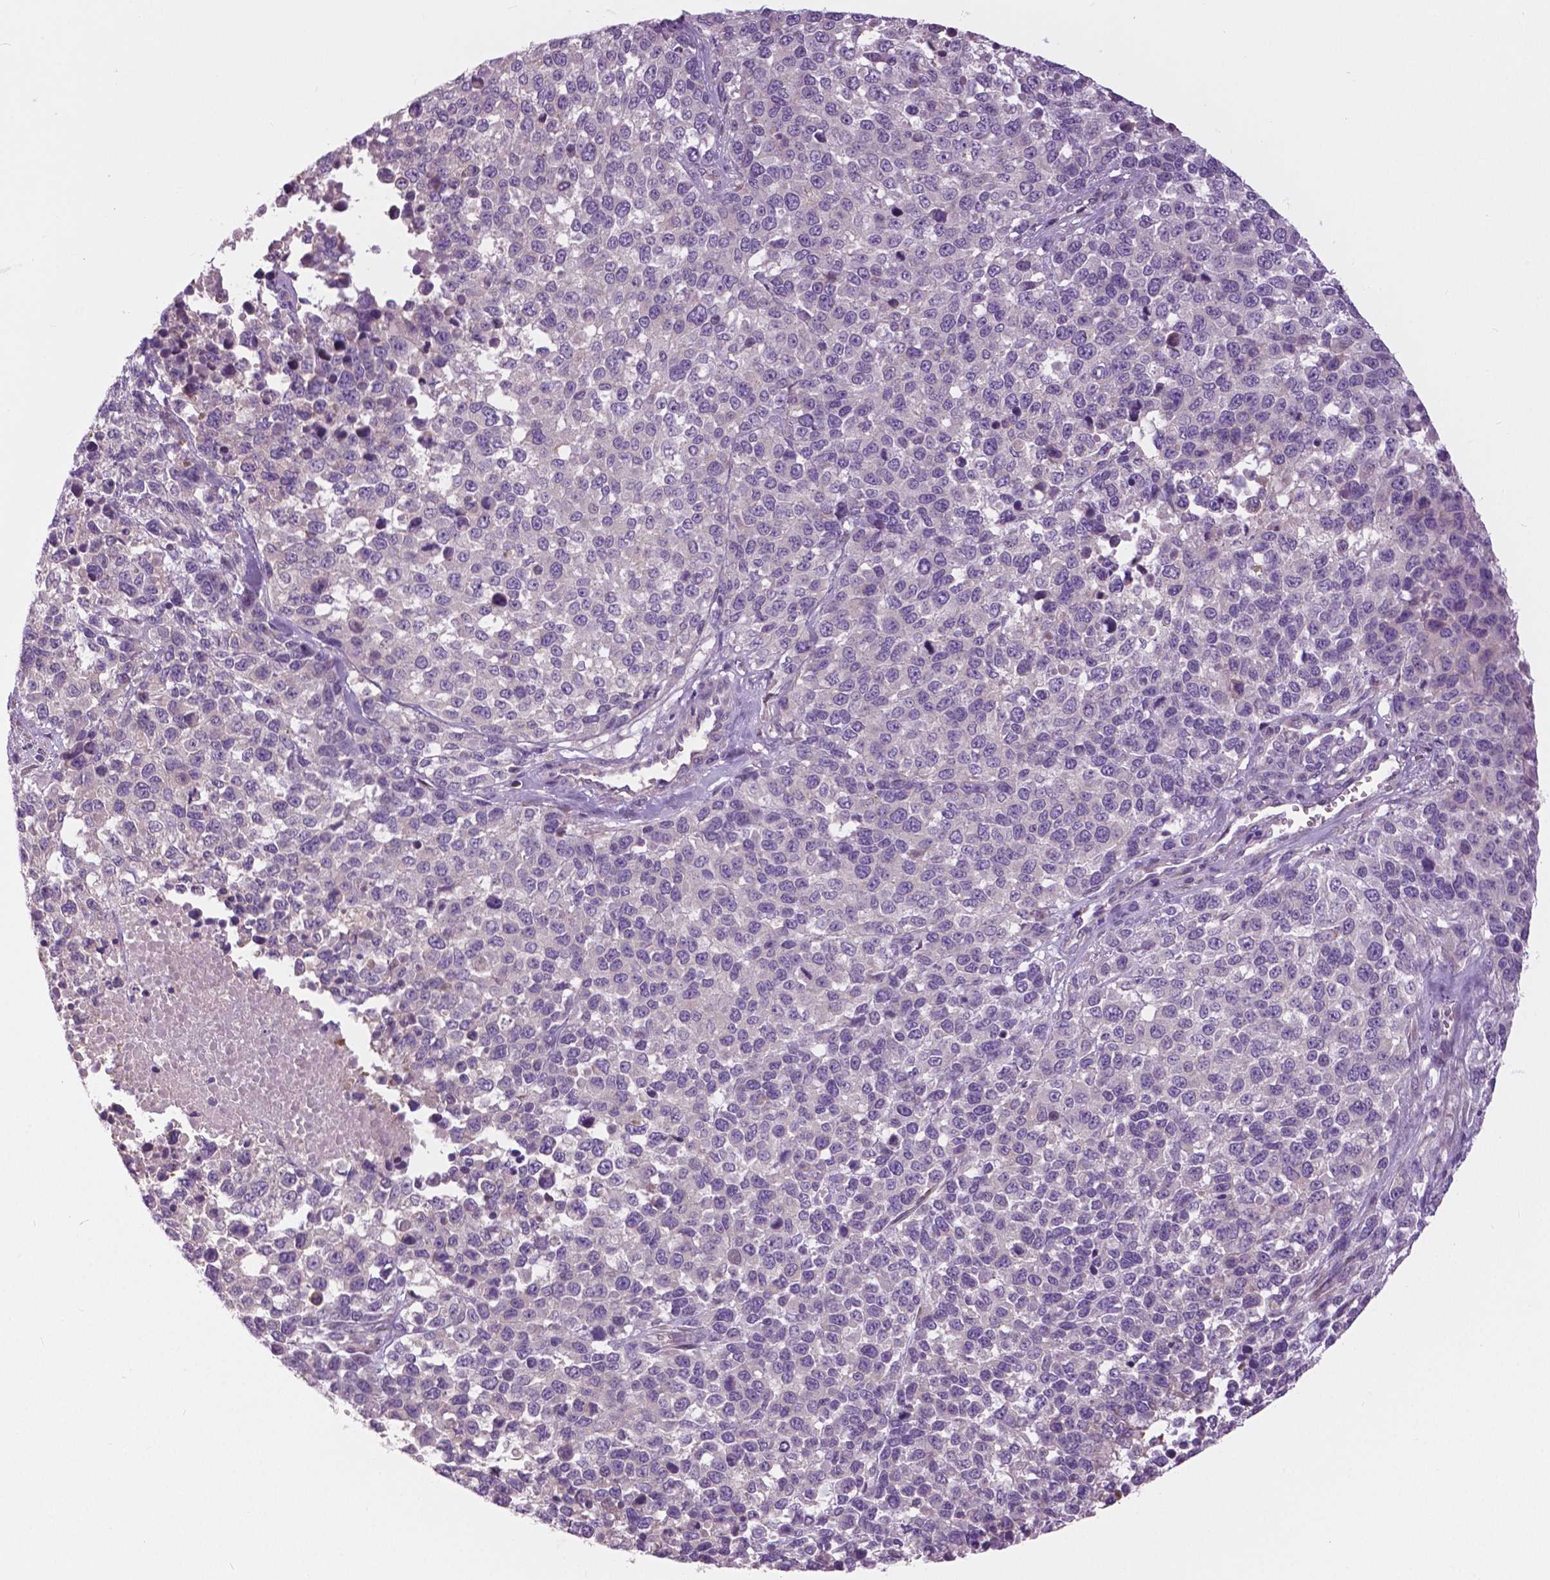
{"staining": {"intensity": "negative", "quantity": "none", "location": "none"}, "tissue": "melanoma", "cell_type": "Tumor cells", "image_type": "cancer", "snomed": [{"axis": "morphology", "description": "Malignant melanoma, Metastatic site"}, {"axis": "topography", "description": "Skin"}], "caption": "DAB immunohistochemical staining of human melanoma displays no significant positivity in tumor cells.", "gene": "SERPINI1", "patient": {"sex": "male", "age": 84}}